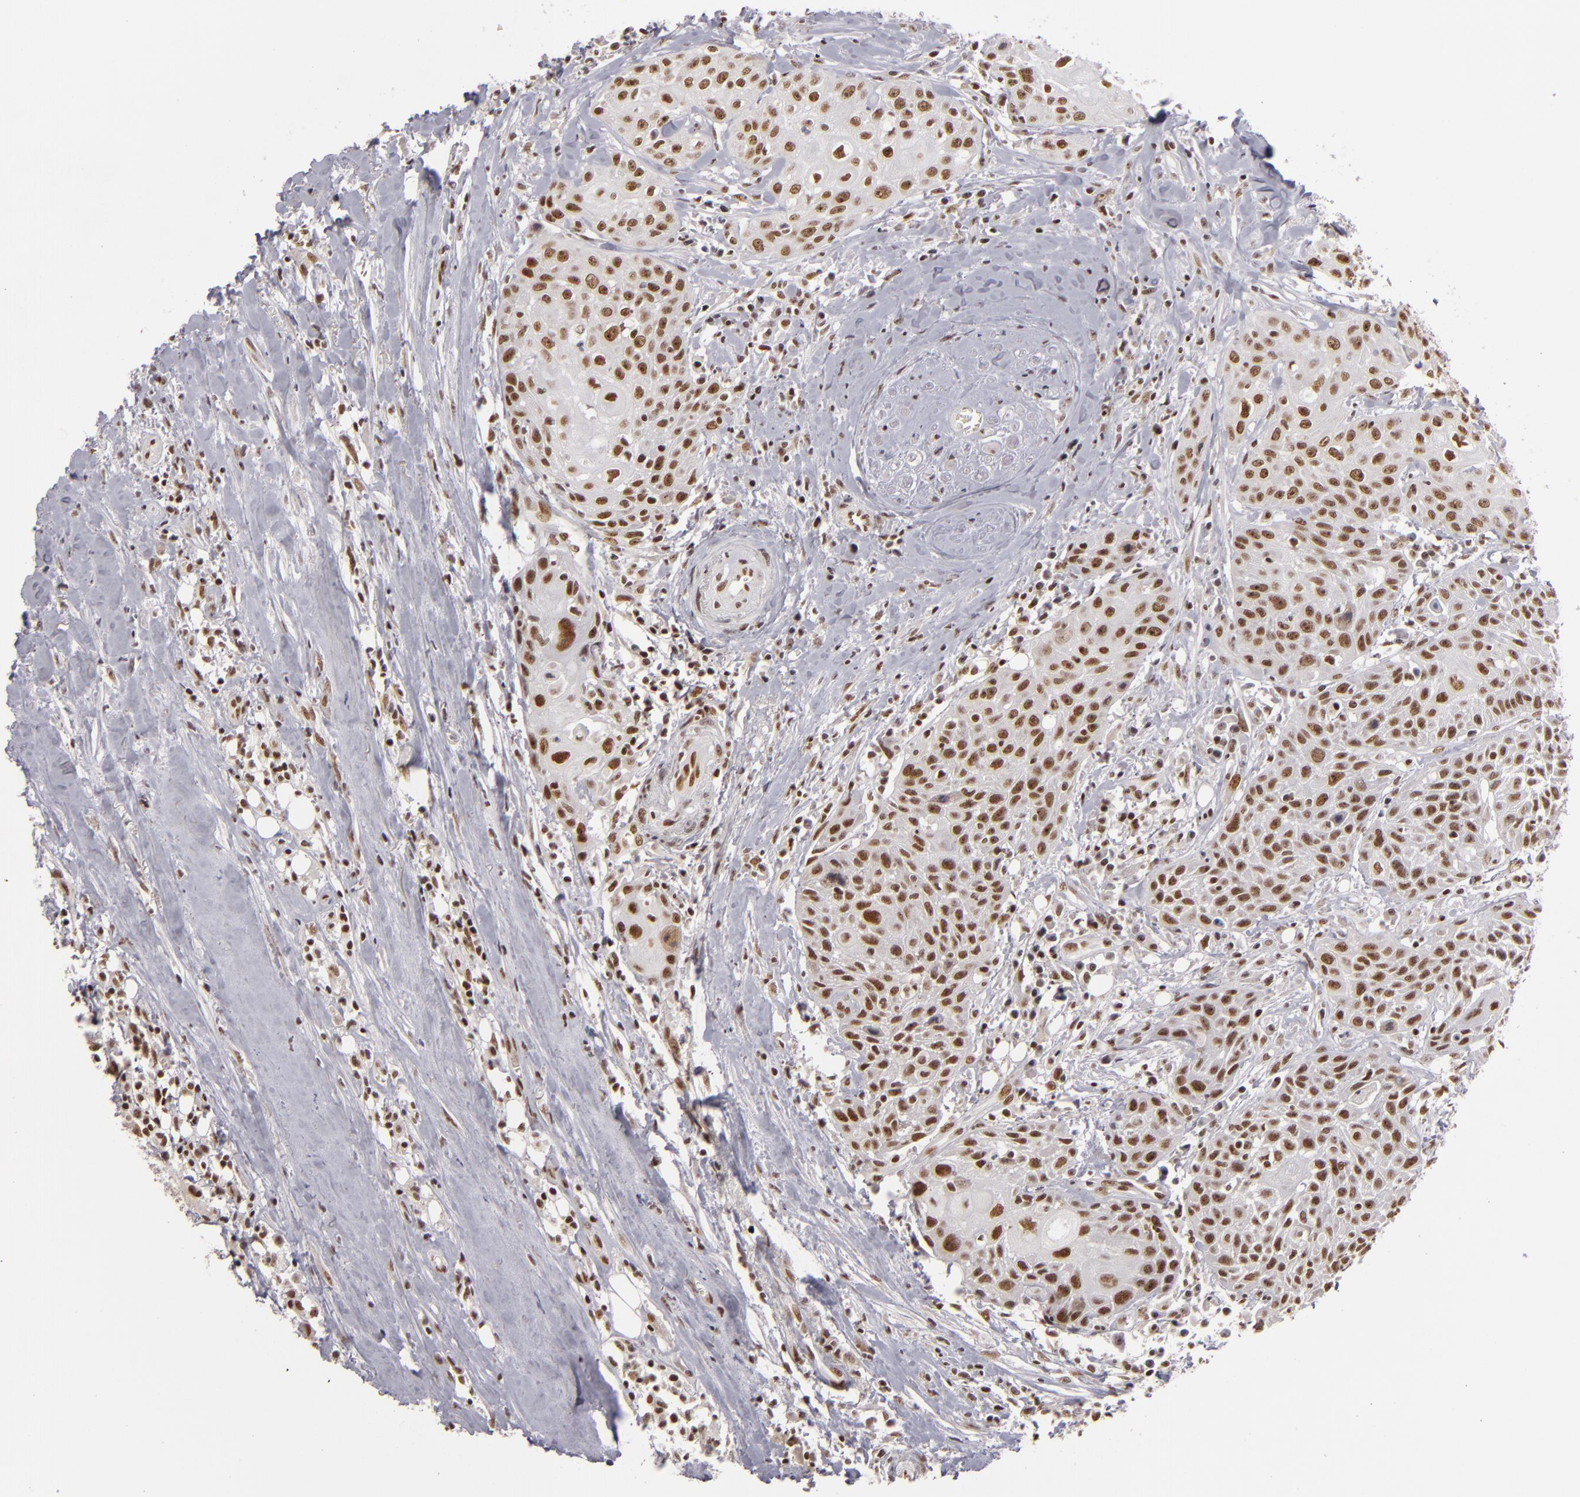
{"staining": {"intensity": "strong", "quantity": ">75%", "location": "nuclear"}, "tissue": "head and neck cancer", "cell_type": "Tumor cells", "image_type": "cancer", "snomed": [{"axis": "morphology", "description": "Squamous cell carcinoma, NOS"}, {"axis": "topography", "description": "Oral tissue"}, {"axis": "topography", "description": "Head-Neck"}], "caption": "An immunohistochemistry photomicrograph of tumor tissue is shown. Protein staining in brown labels strong nuclear positivity in squamous cell carcinoma (head and neck) within tumor cells.", "gene": "DAXX", "patient": {"sex": "female", "age": 82}}